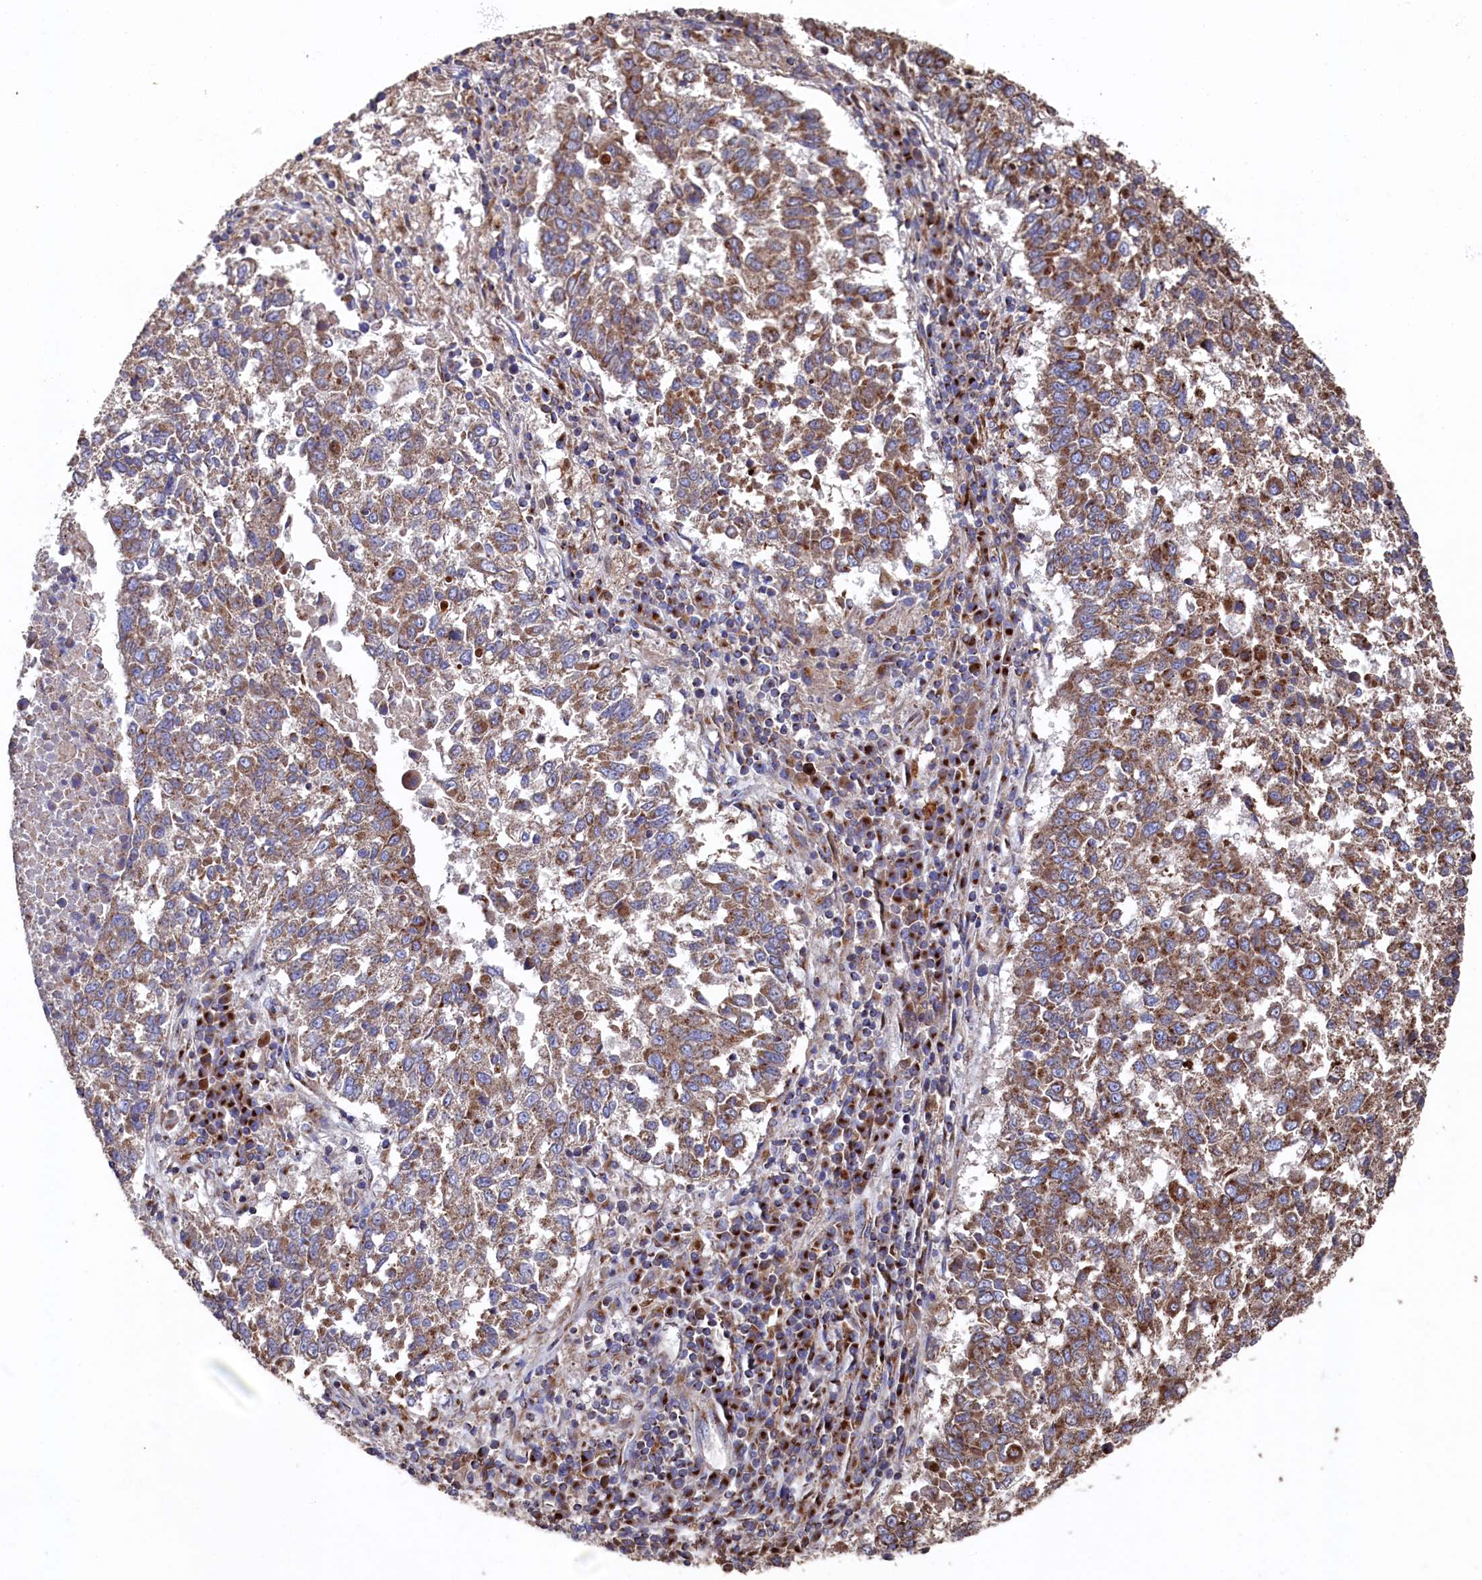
{"staining": {"intensity": "moderate", "quantity": ">75%", "location": "cytoplasmic/membranous"}, "tissue": "lung cancer", "cell_type": "Tumor cells", "image_type": "cancer", "snomed": [{"axis": "morphology", "description": "Squamous cell carcinoma, NOS"}, {"axis": "topography", "description": "Lung"}], "caption": "Immunohistochemical staining of human lung squamous cell carcinoma exhibits moderate cytoplasmic/membranous protein positivity in approximately >75% of tumor cells.", "gene": "PRRC1", "patient": {"sex": "male", "age": 73}}